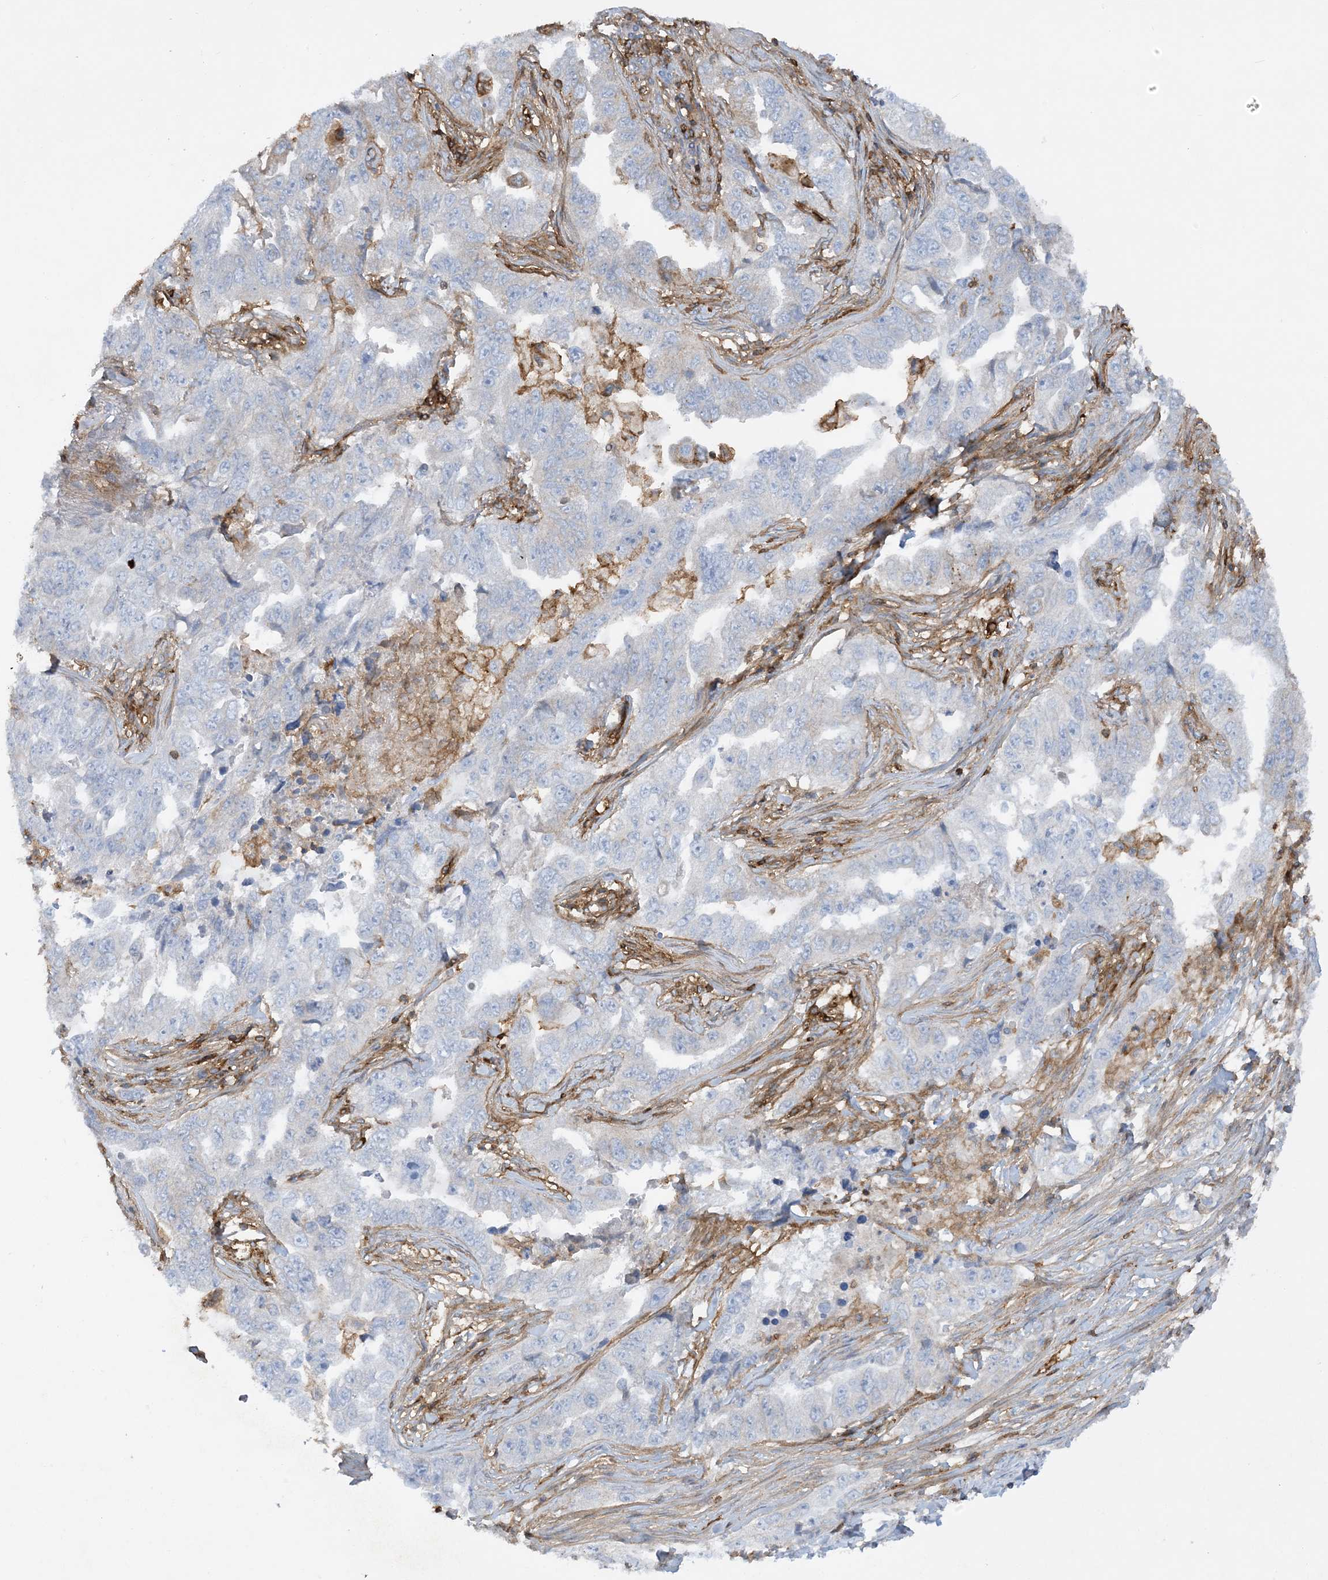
{"staining": {"intensity": "negative", "quantity": "none", "location": "none"}, "tissue": "lung cancer", "cell_type": "Tumor cells", "image_type": "cancer", "snomed": [{"axis": "morphology", "description": "Adenocarcinoma, NOS"}, {"axis": "topography", "description": "Lung"}], "caption": "There is no significant expression in tumor cells of adenocarcinoma (lung). The staining is performed using DAB (3,3'-diaminobenzidine) brown chromogen with nuclei counter-stained in using hematoxylin.", "gene": "HLA-E", "patient": {"sex": "female", "age": 51}}